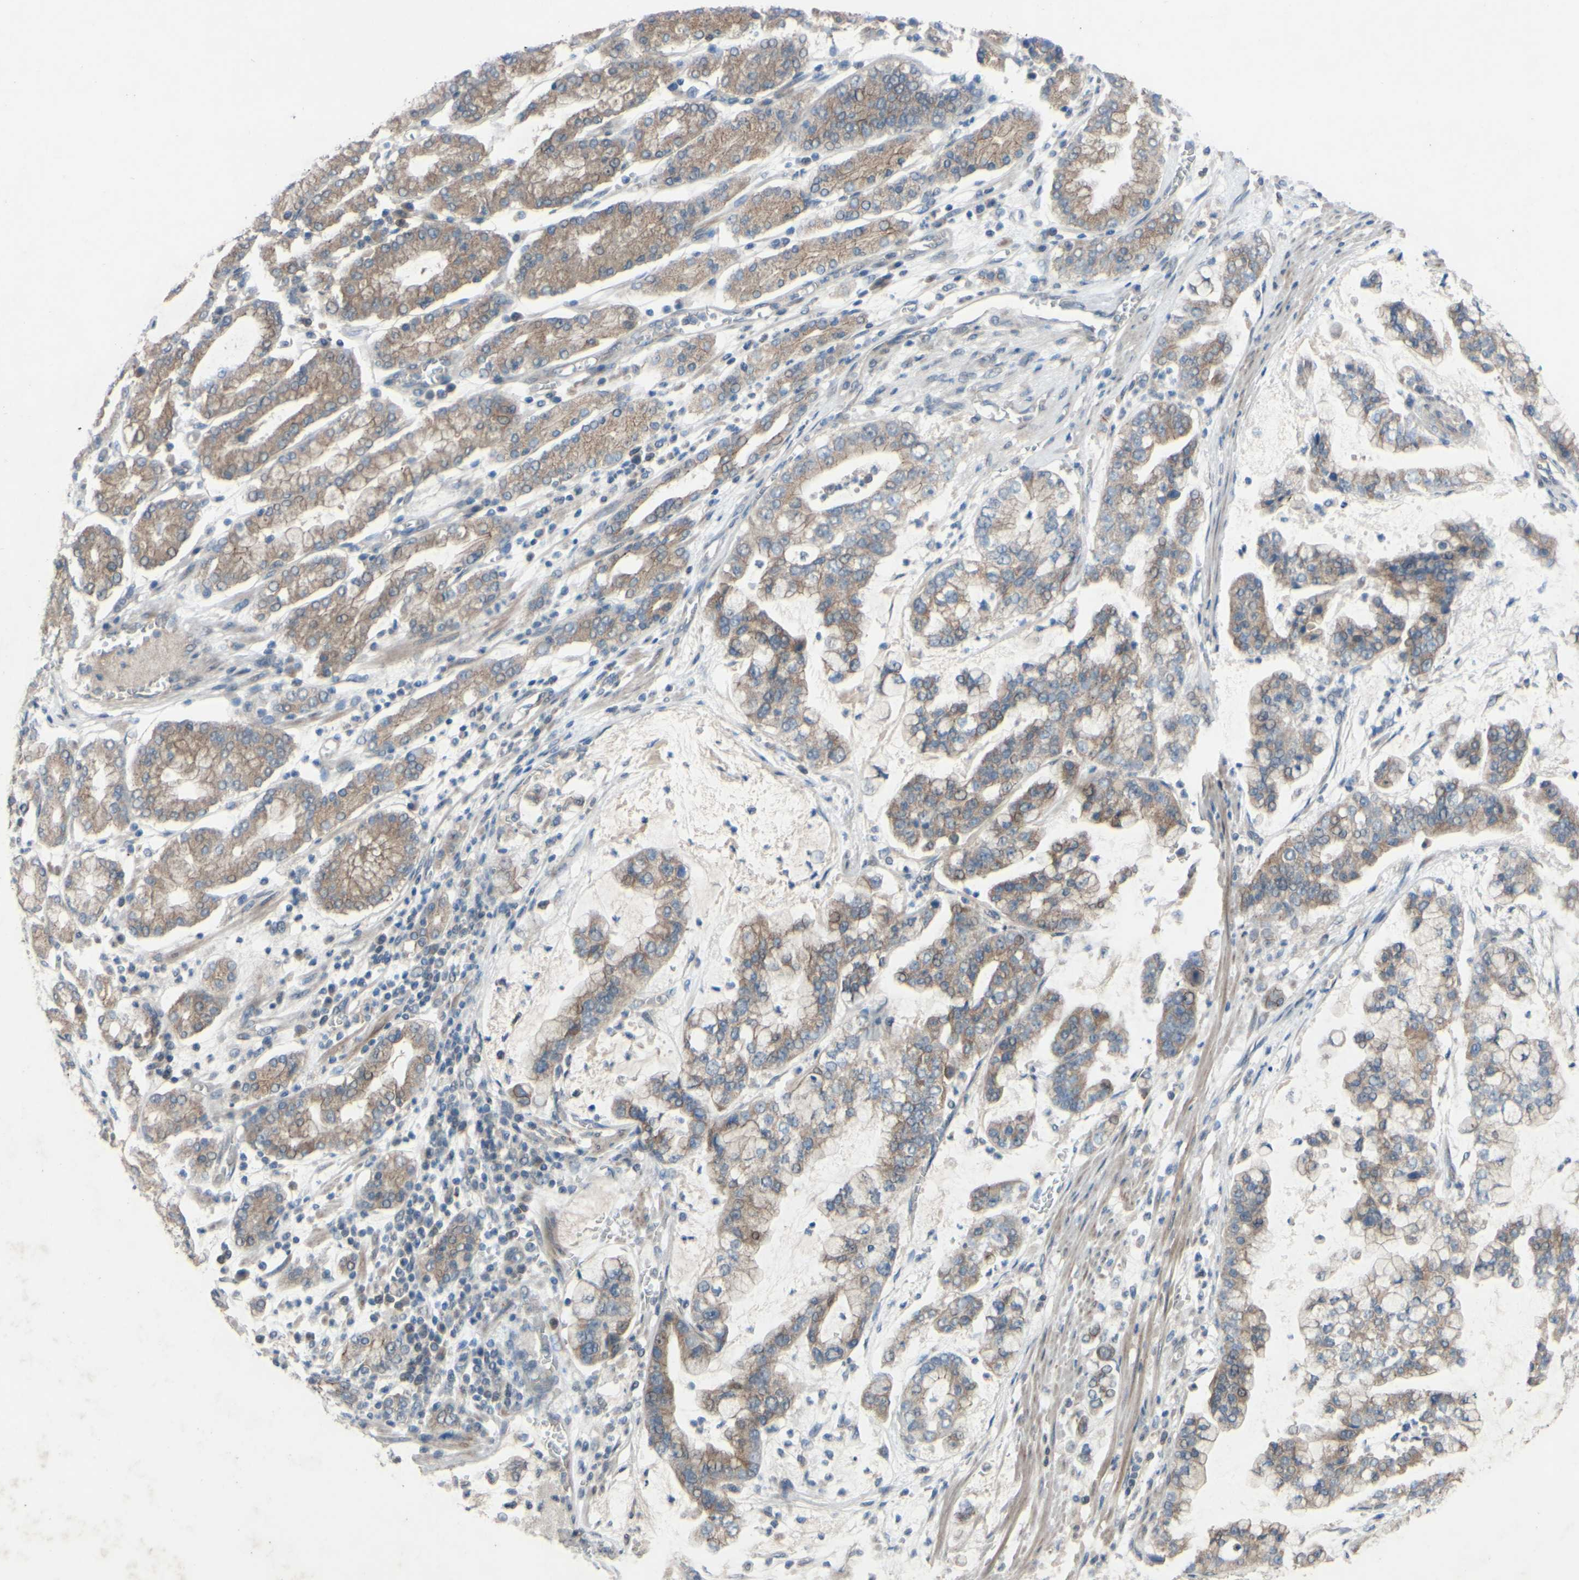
{"staining": {"intensity": "moderate", "quantity": ">75%", "location": "cytoplasmic/membranous"}, "tissue": "stomach cancer", "cell_type": "Tumor cells", "image_type": "cancer", "snomed": [{"axis": "morphology", "description": "Normal tissue, NOS"}, {"axis": "morphology", "description": "Adenocarcinoma, NOS"}, {"axis": "topography", "description": "Stomach, upper"}, {"axis": "topography", "description": "Stomach"}], "caption": "Brown immunohistochemical staining in human stomach cancer (adenocarcinoma) demonstrates moderate cytoplasmic/membranous expression in about >75% of tumor cells.", "gene": "CDCP1", "patient": {"sex": "male", "age": 76}}